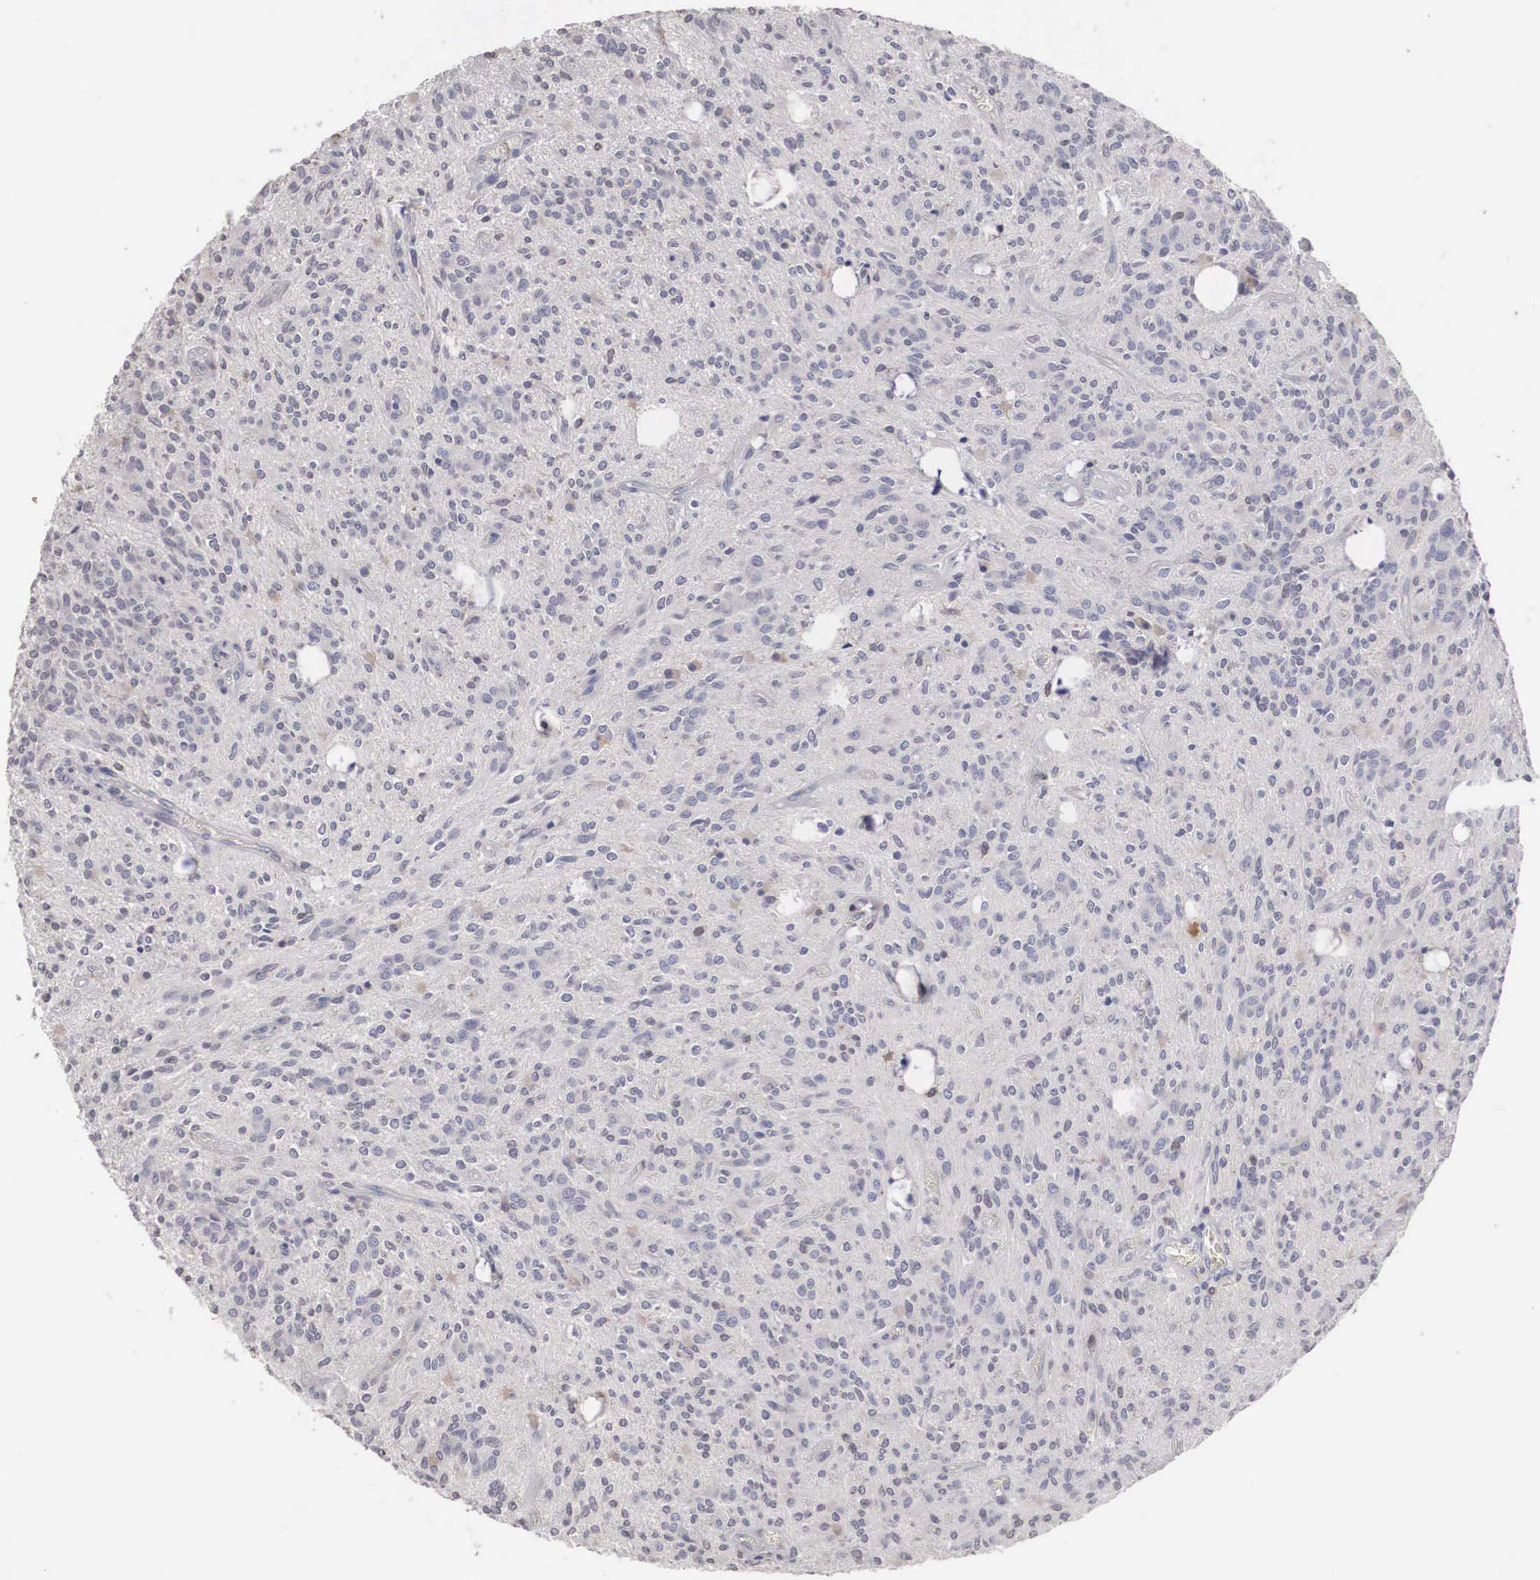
{"staining": {"intensity": "negative", "quantity": "none", "location": "none"}, "tissue": "glioma", "cell_type": "Tumor cells", "image_type": "cancer", "snomed": [{"axis": "morphology", "description": "Glioma, malignant, Low grade"}, {"axis": "topography", "description": "Brain"}], "caption": "Immunohistochemistry (IHC) of human glioma shows no staining in tumor cells.", "gene": "HMOX1", "patient": {"sex": "female", "age": 15}}